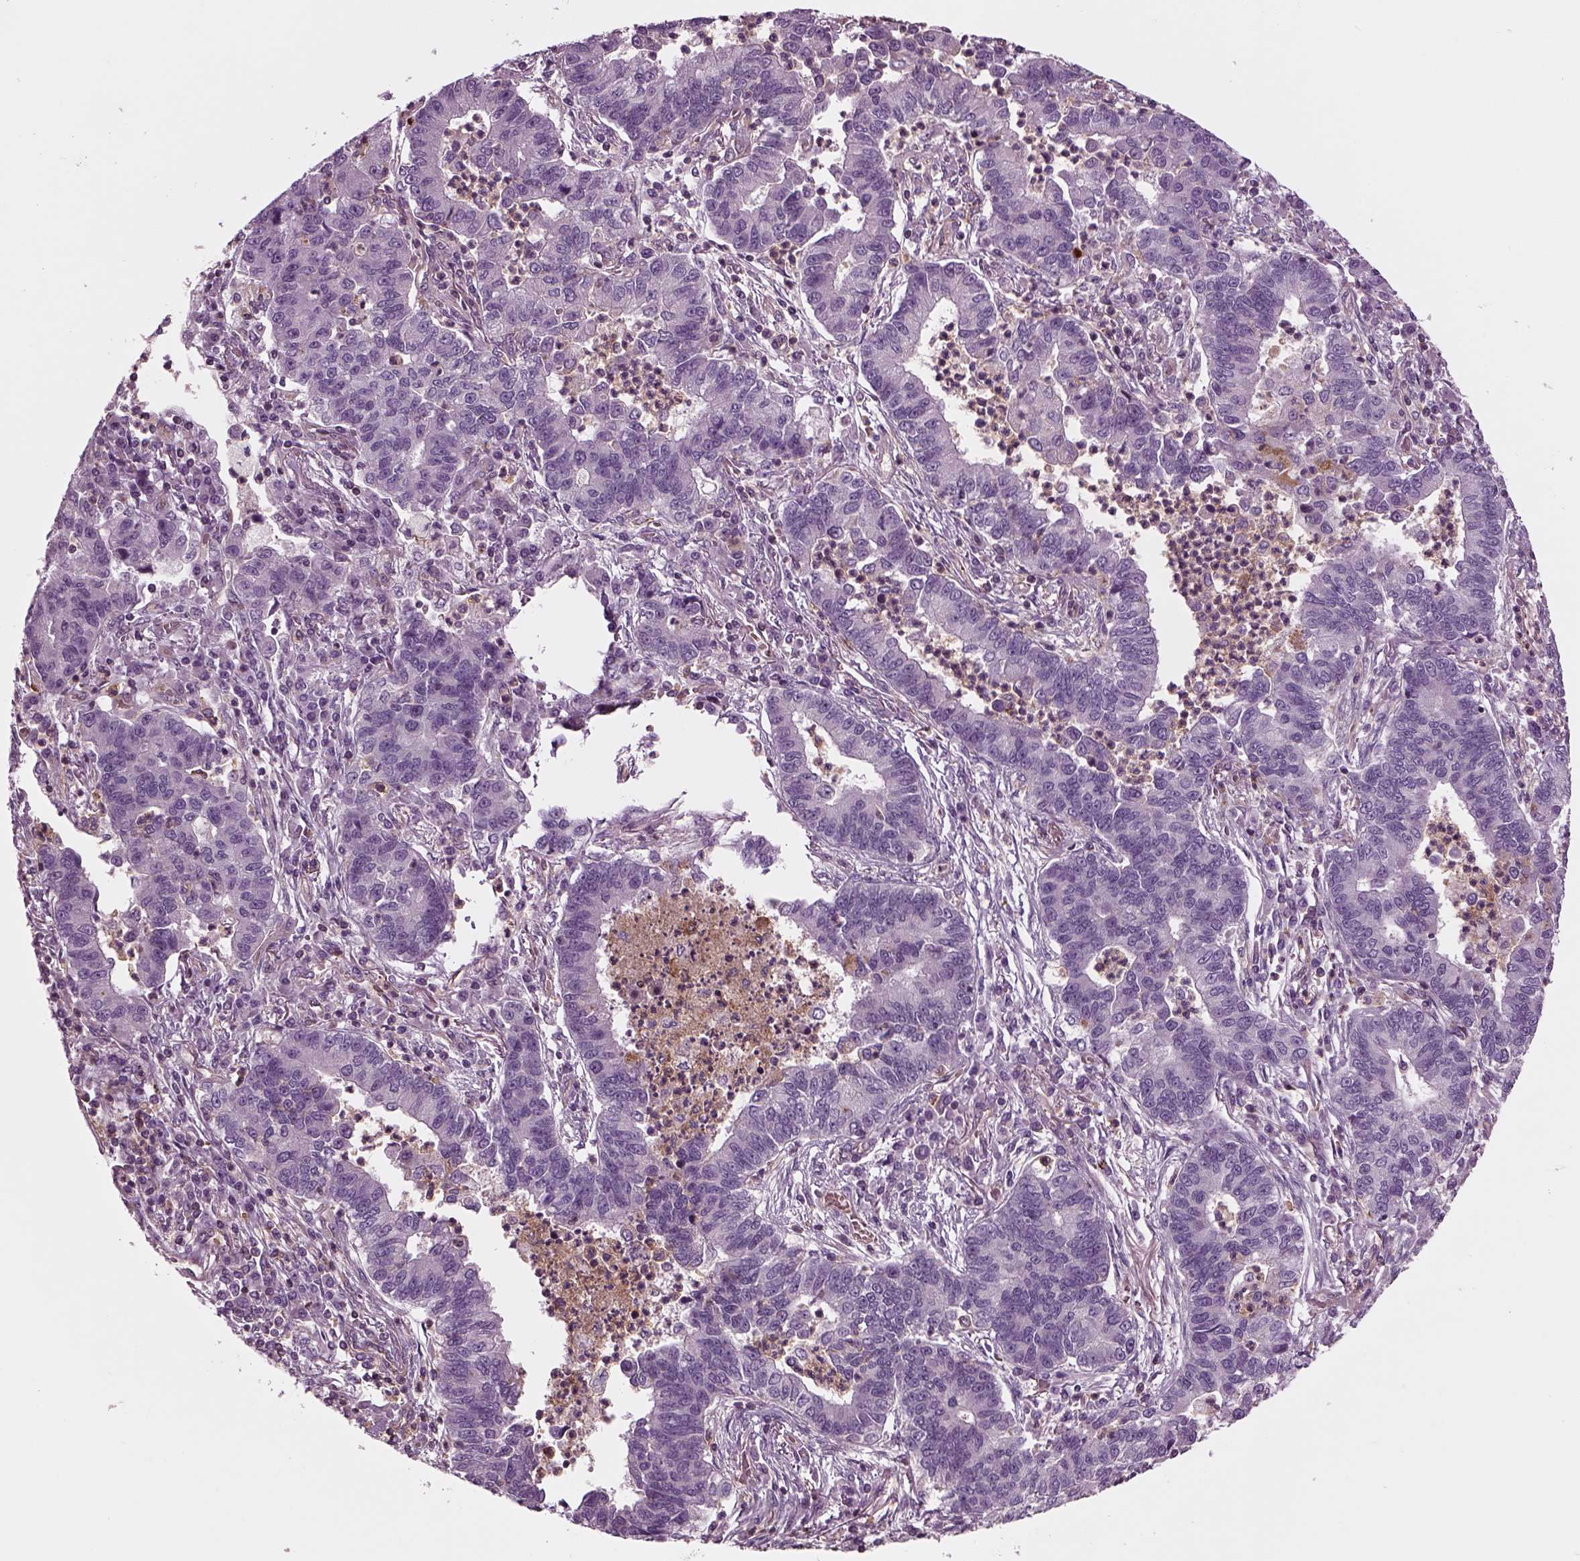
{"staining": {"intensity": "negative", "quantity": "none", "location": "none"}, "tissue": "lung cancer", "cell_type": "Tumor cells", "image_type": "cancer", "snomed": [{"axis": "morphology", "description": "Adenocarcinoma, NOS"}, {"axis": "topography", "description": "Lung"}], "caption": "Human lung cancer stained for a protein using immunohistochemistry reveals no staining in tumor cells.", "gene": "SLC2A3", "patient": {"sex": "female", "age": 57}}